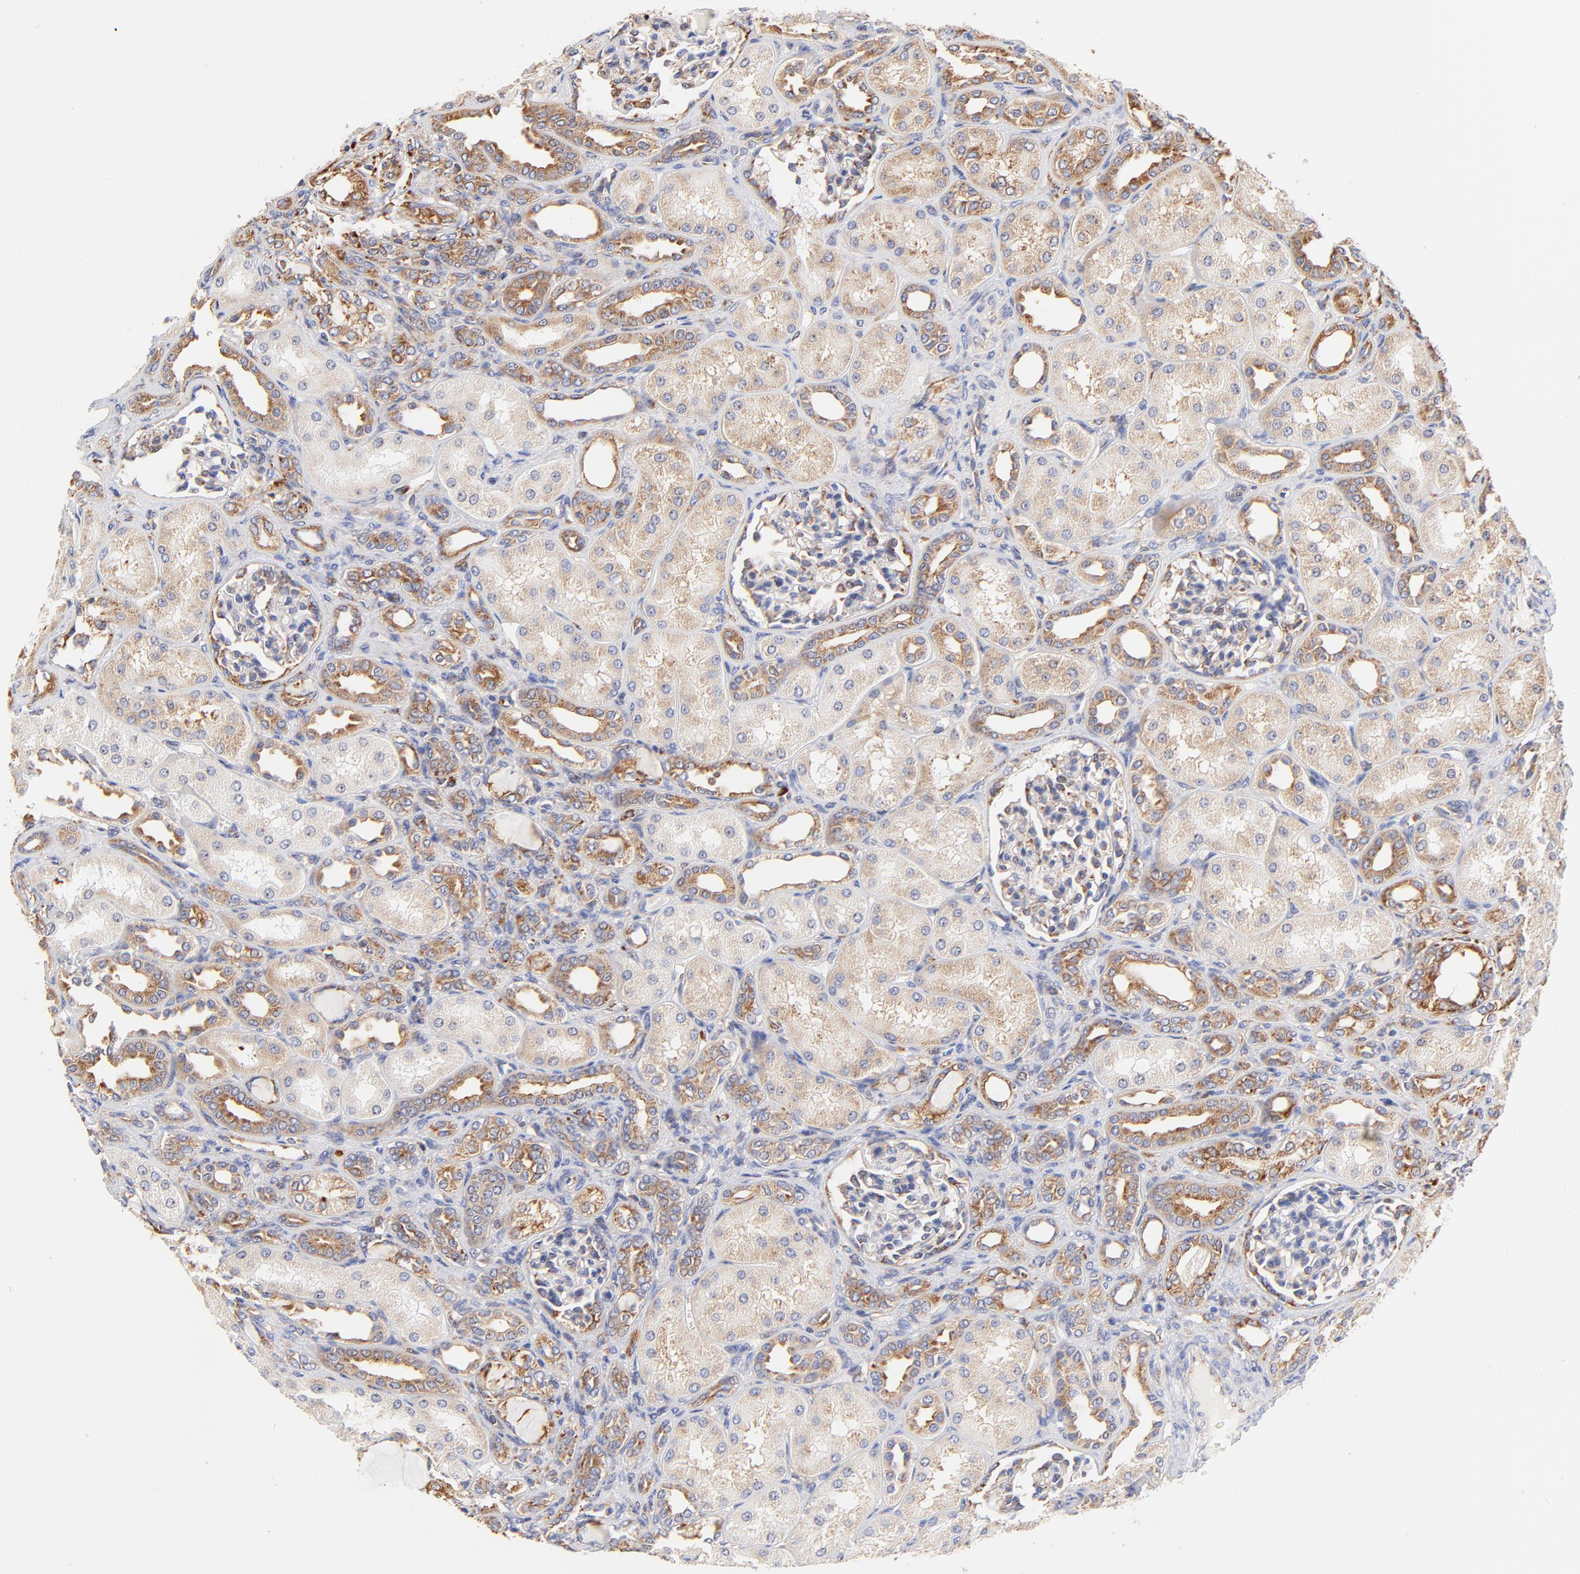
{"staining": {"intensity": "moderate", "quantity": "<25%", "location": "cytoplasmic/membranous"}, "tissue": "kidney", "cell_type": "Cells in glomeruli", "image_type": "normal", "snomed": [{"axis": "morphology", "description": "Normal tissue, NOS"}, {"axis": "topography", "description": "Kidney"}], "caption": "Protein analysis of benign kidney shows moderate cytoplasmic/membranous positivity in approximately <25% of cells in glomeruli. Immunohistochemistry (ihc) stains the protein of interest in brown and the nuclei are stained blue.", "gene": "RPL27", "patient": {"sex": "male", "age": 7}}